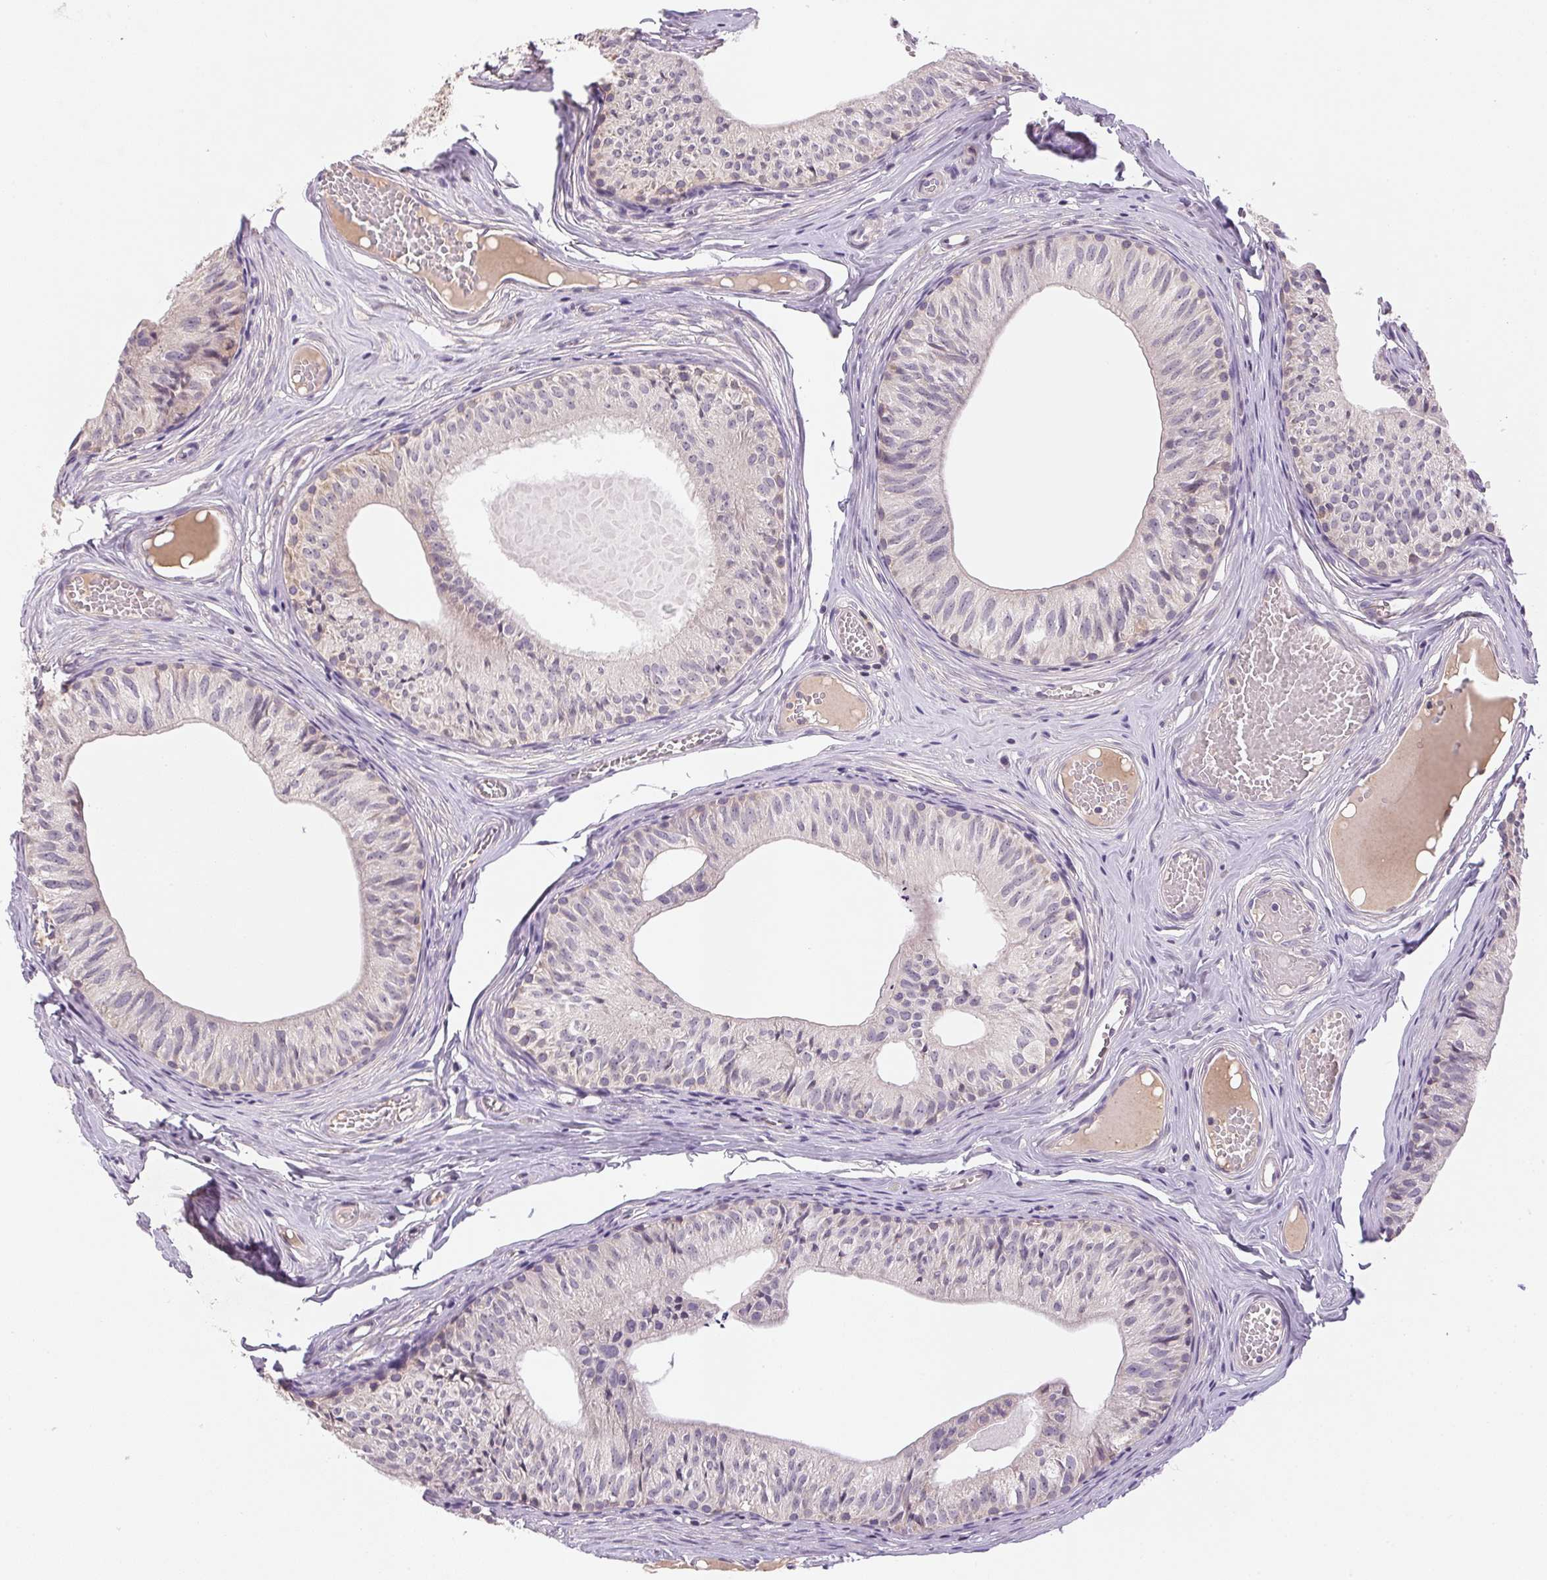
{"staining": {"intensity": "weak", "quantity": "<25%", "location": "cytoplasmic/membranous"}, "tissue": "epididymis", "cell_type": "Glandular cells", "image_type": "normal", "snomed": [{"axis": "morphology", "description": "Normal tissue, NOS"}, {"axis": "topography", "description": "Epididymis"}], "caption": "Immunohistochemistry (IHC) photomicrograph of unremarkable epididymis stained for a protein (brown), which reveals no expression in glandular cells. (Brightfield microscopy of DAB immunohistochemistry at high magnification).", "gene": "BNIP5", "patient": {"sex": "male", "age": 25}}